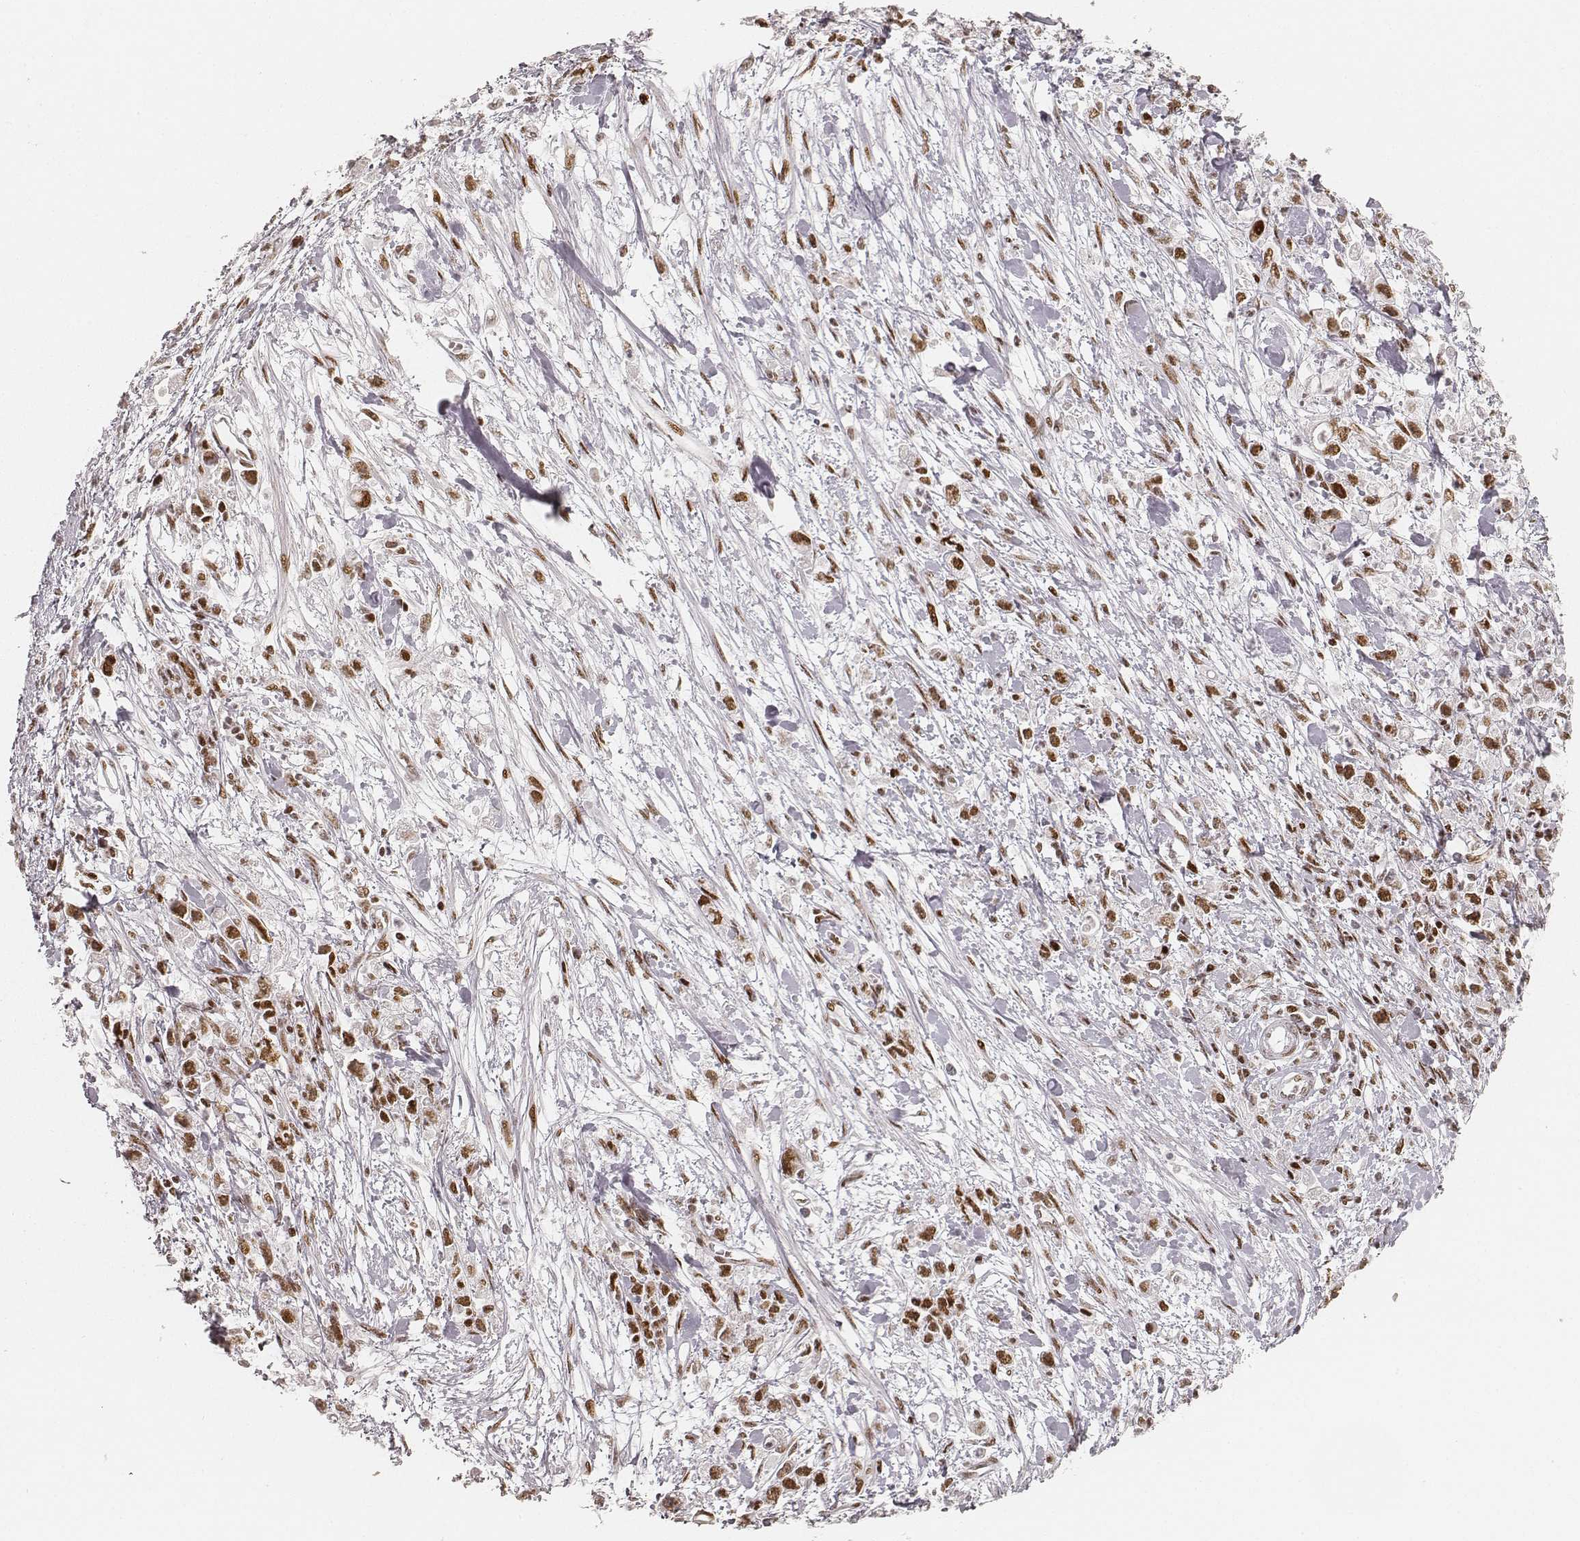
{"staining": {"intensity": "moderate", "quantity": ">75%", "location": "nuclear"}, "tissue": "stomach cancer", "cell_type": "Tumor cells", "image_type": "cancer", "snomed": [{"axis": "morphology", "description": "Adenocarcinoma, NOS"}, {"axis": "topography", "description": "Stomach"}], "caption": "The immunohistochemical stain highlights moderate nuclear staining in tumor cells of stomach cancer (adenocarcinoma) tissue. The protein of interest is stained brown, and the nuclei are stained in blue (DAB IHC with brightfield microscopy, high magnification).", "gene": "HNRNPC", "patient": {"sex": "female", "age": 59}}